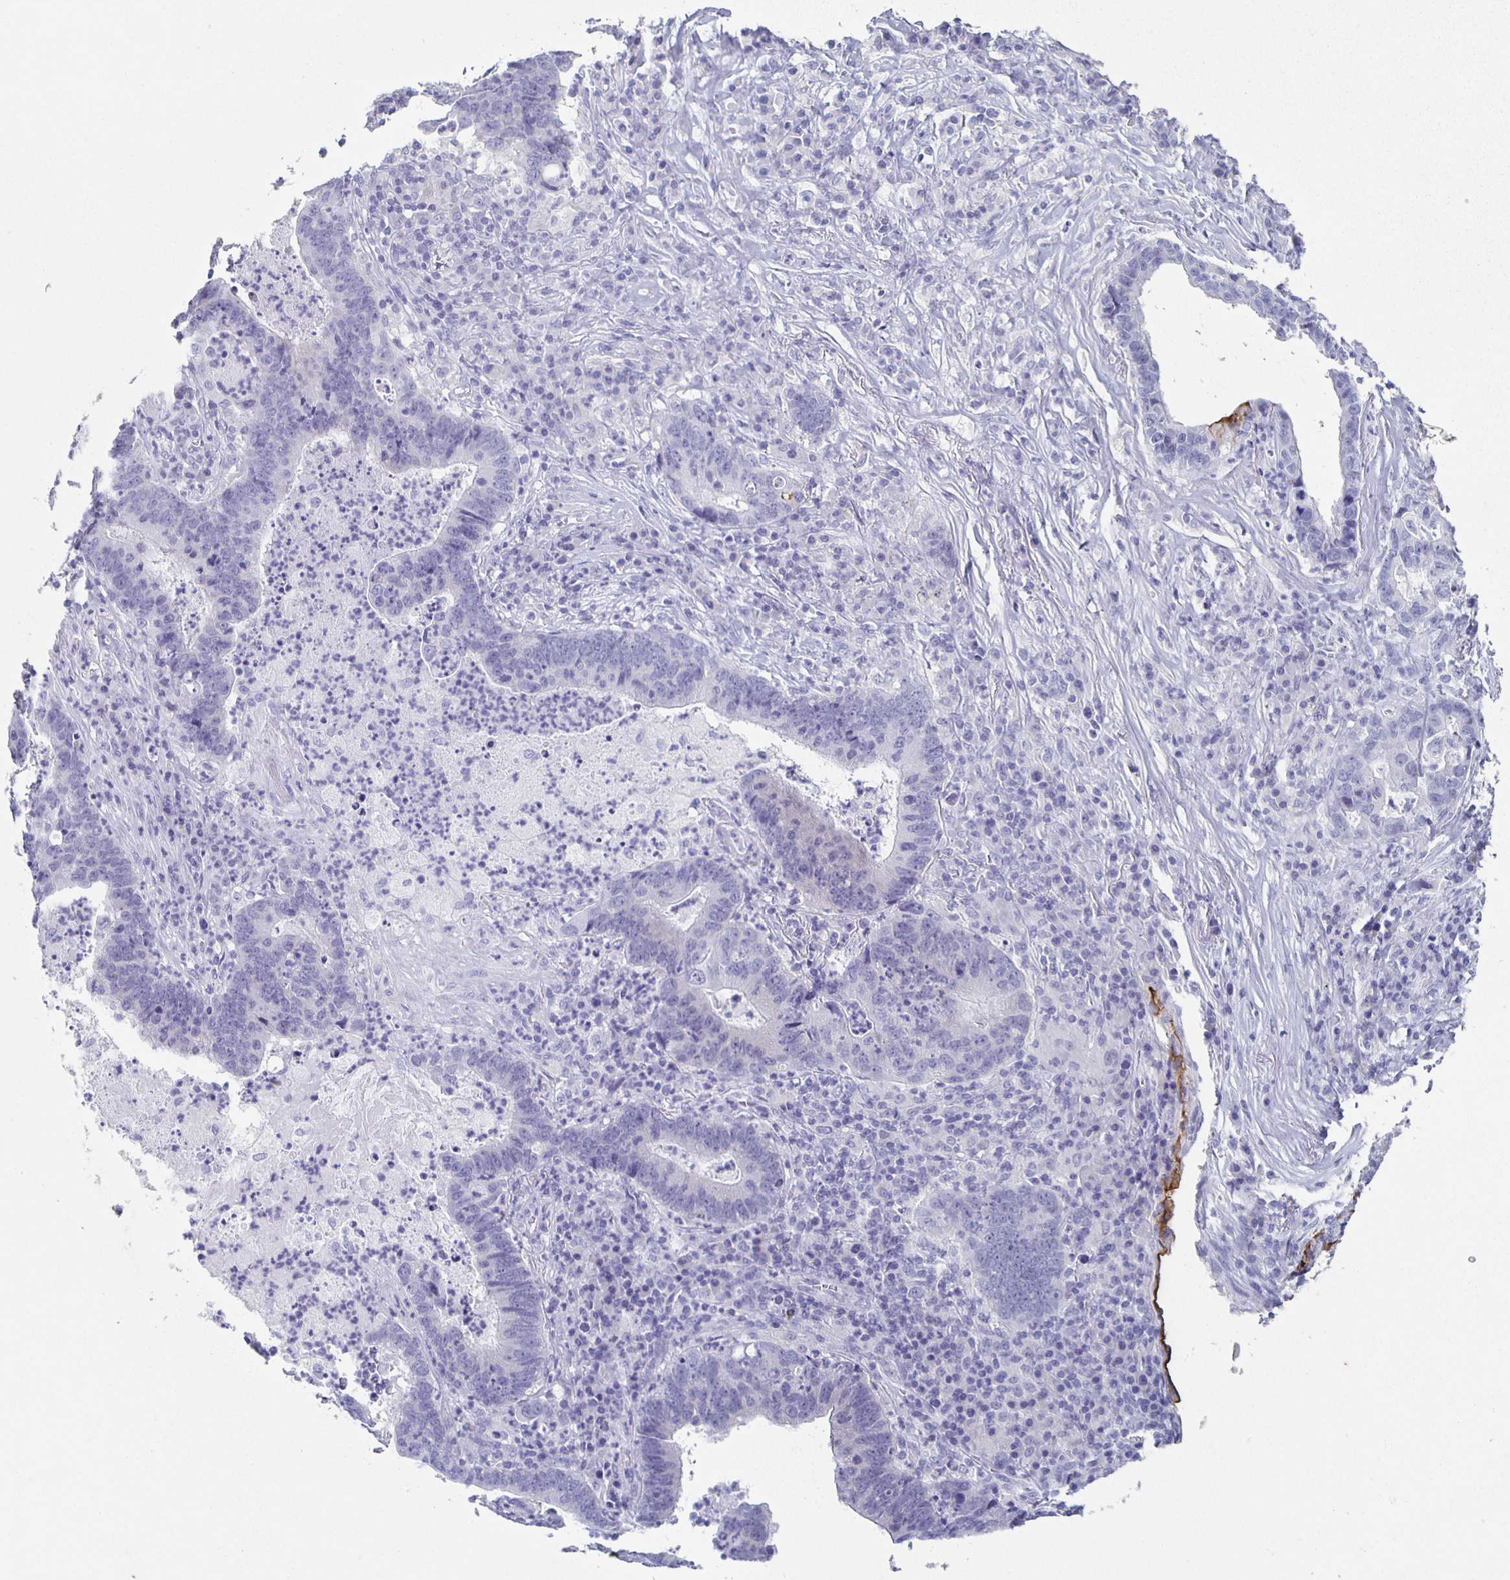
{"staining": {"intensity": "negative", "quantity": "none", "location": "none"}, "tissue": "lung cancer", "cell_type": "Tumor cells", "image_type": "cancer", "snomed": [{"axis": "morphology", "description": "Aneuploidy"}, {"axis": "morphology", "description": "Adenocarcinoma, NOS"}, {"axis": "morphology", "description": "Adenocarcinoma primary or metastatic"}, {"axis": "topography", "description": "Lung"}], "caption": "DAB (3,3'-diaminobenzidine) immunohistochemical staining of lung cancer shows no significant expression in tumor cells.", "gene": "SLC34A2", "patient": {"sex": "female", "age": 75}}